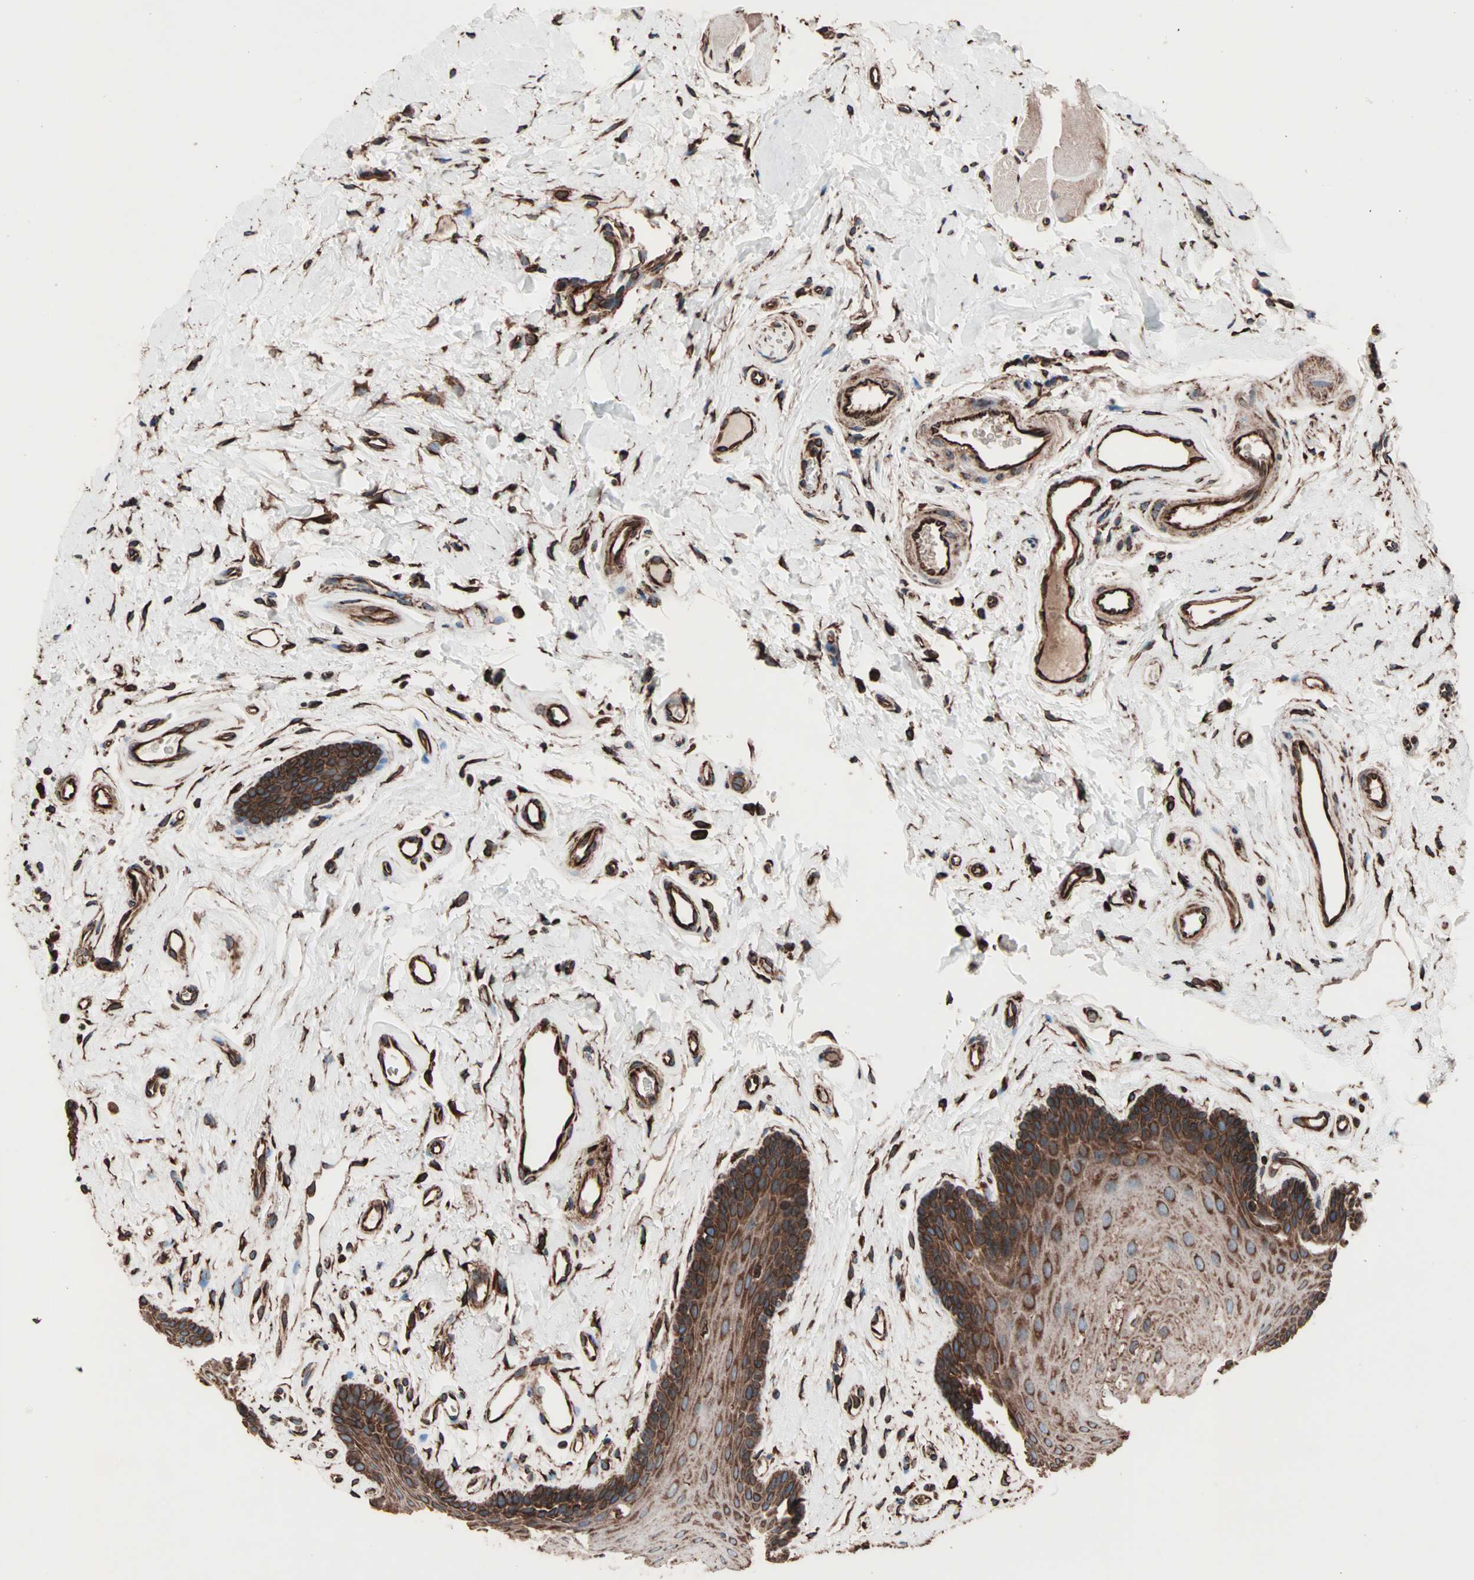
{"staining": {"intensity": "strong", "quantity": ">75%", "location": "cytoplasmic/membranous"}, "tissue": "oral mucosa", "cell_type": "Squamous epithelial cells", "image_type": "normal", "snomed": [{"axis": "morphology", "description": "Normal tissue, NOS"}, {"axis": "topography", "description": "Oral tissue"}], "caption": "IHC photomicrograph of unremarkable oral mucosa: oral mucosa stained using IHC reveals high levels of strong protein expression localized specifically in the cytoplasmic/membranous of squamous epithelial cells, appearing as a cytoplasmic/membranous brown color.", "gene": "HSP90B1", "patient": {"sex": "male", "age": 62}}